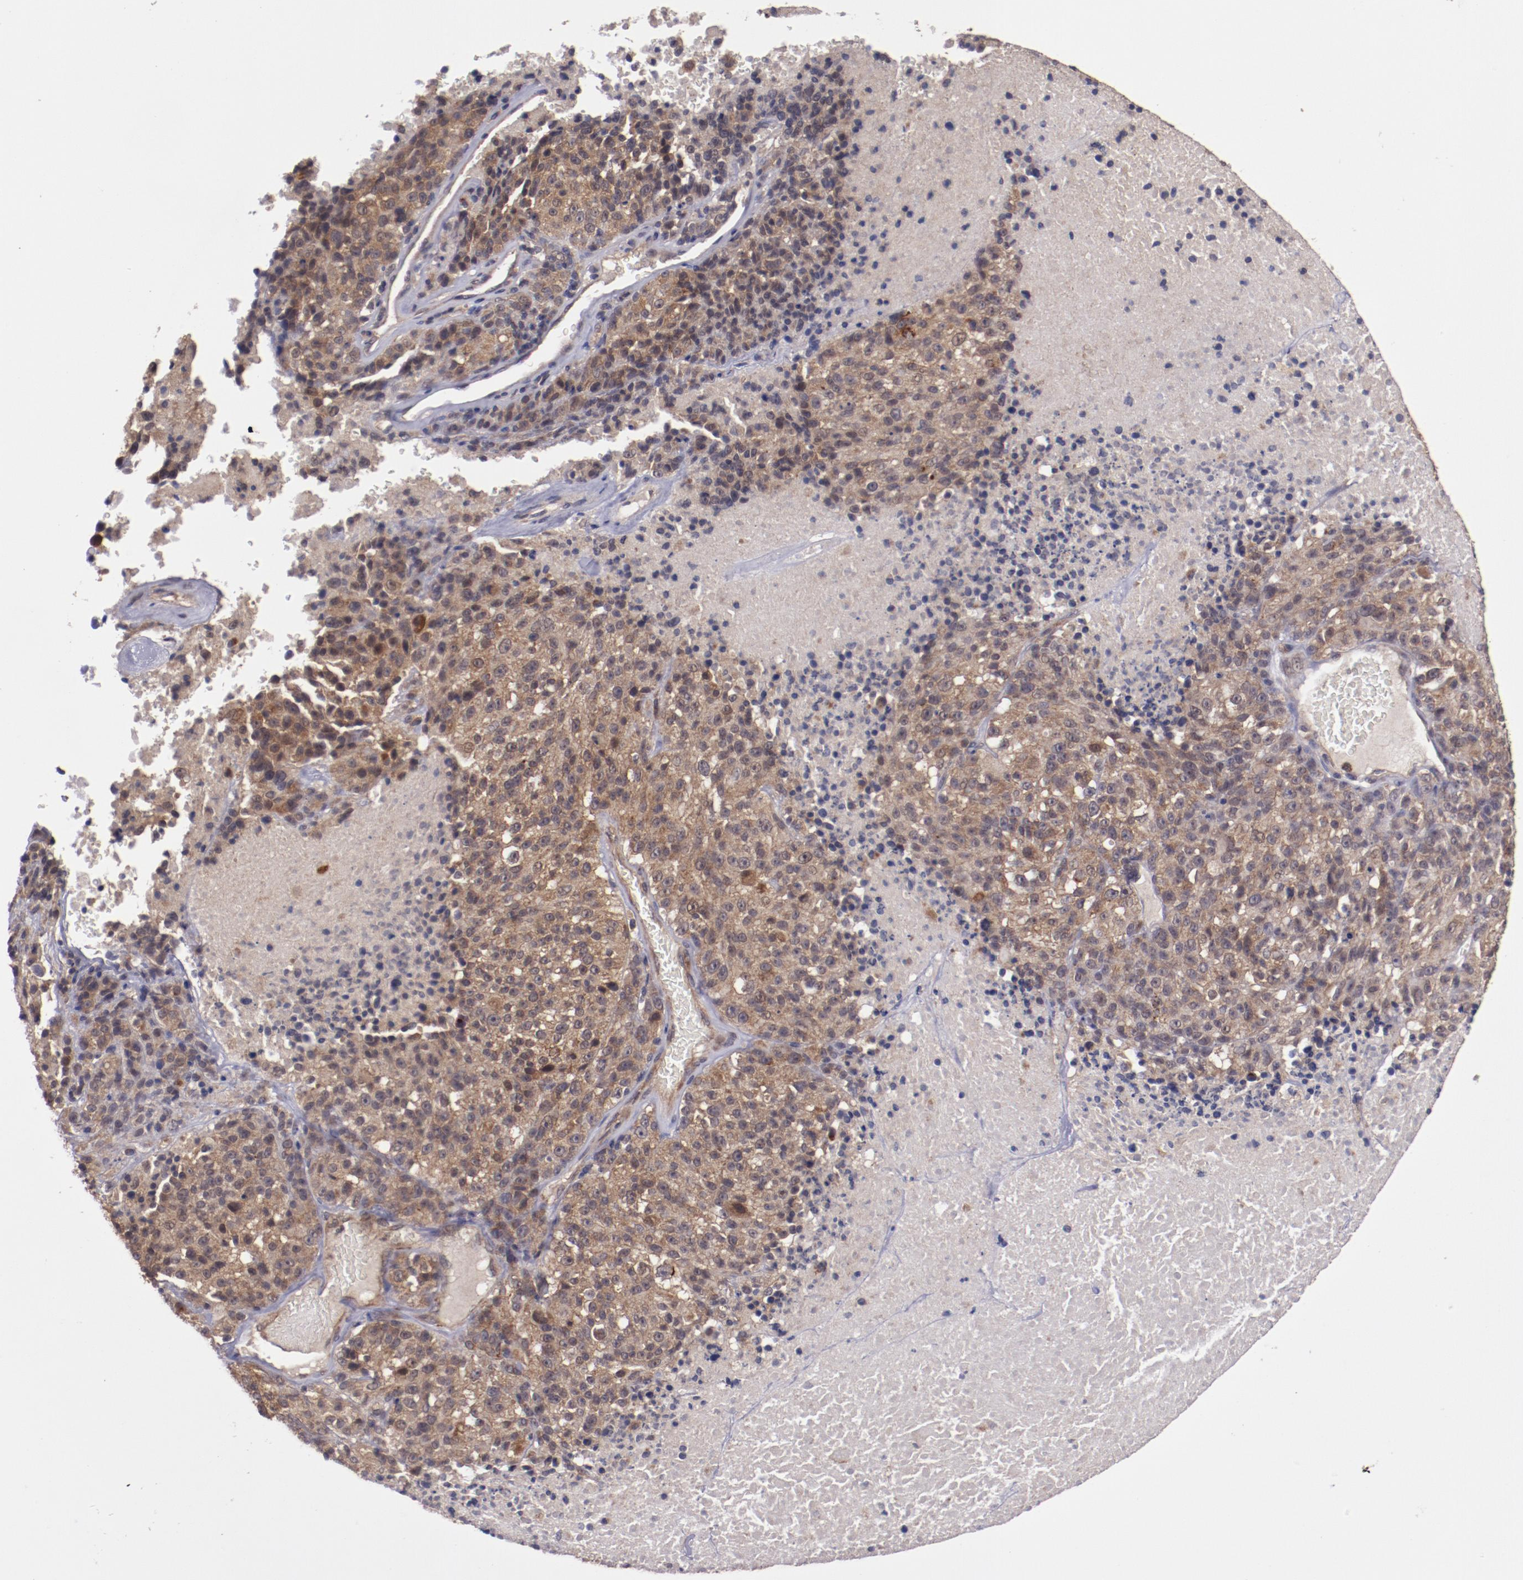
{"staining": {"intensity": "moderate", "quantity": ">75%", "location": "cytoplasmic/membranous"}, "tissue": "melanoma", "cell_type": "Tumor cells", "image_type": "cancer", "snomed": [{"axis": "morphology", "description": "Malignant melanoma, Metastatic site"}, {"axis": "topography", "description": "Cerebral cortex"}], "caption": "Malignant melanoma (metastatic site) stained for a protein (brown) shows moderate cytoplasmic/membranous positive positivity in about >75% of tumor cells.", "gene": "FTSJ1", "patient": {"sex": "female", "age": 52}}